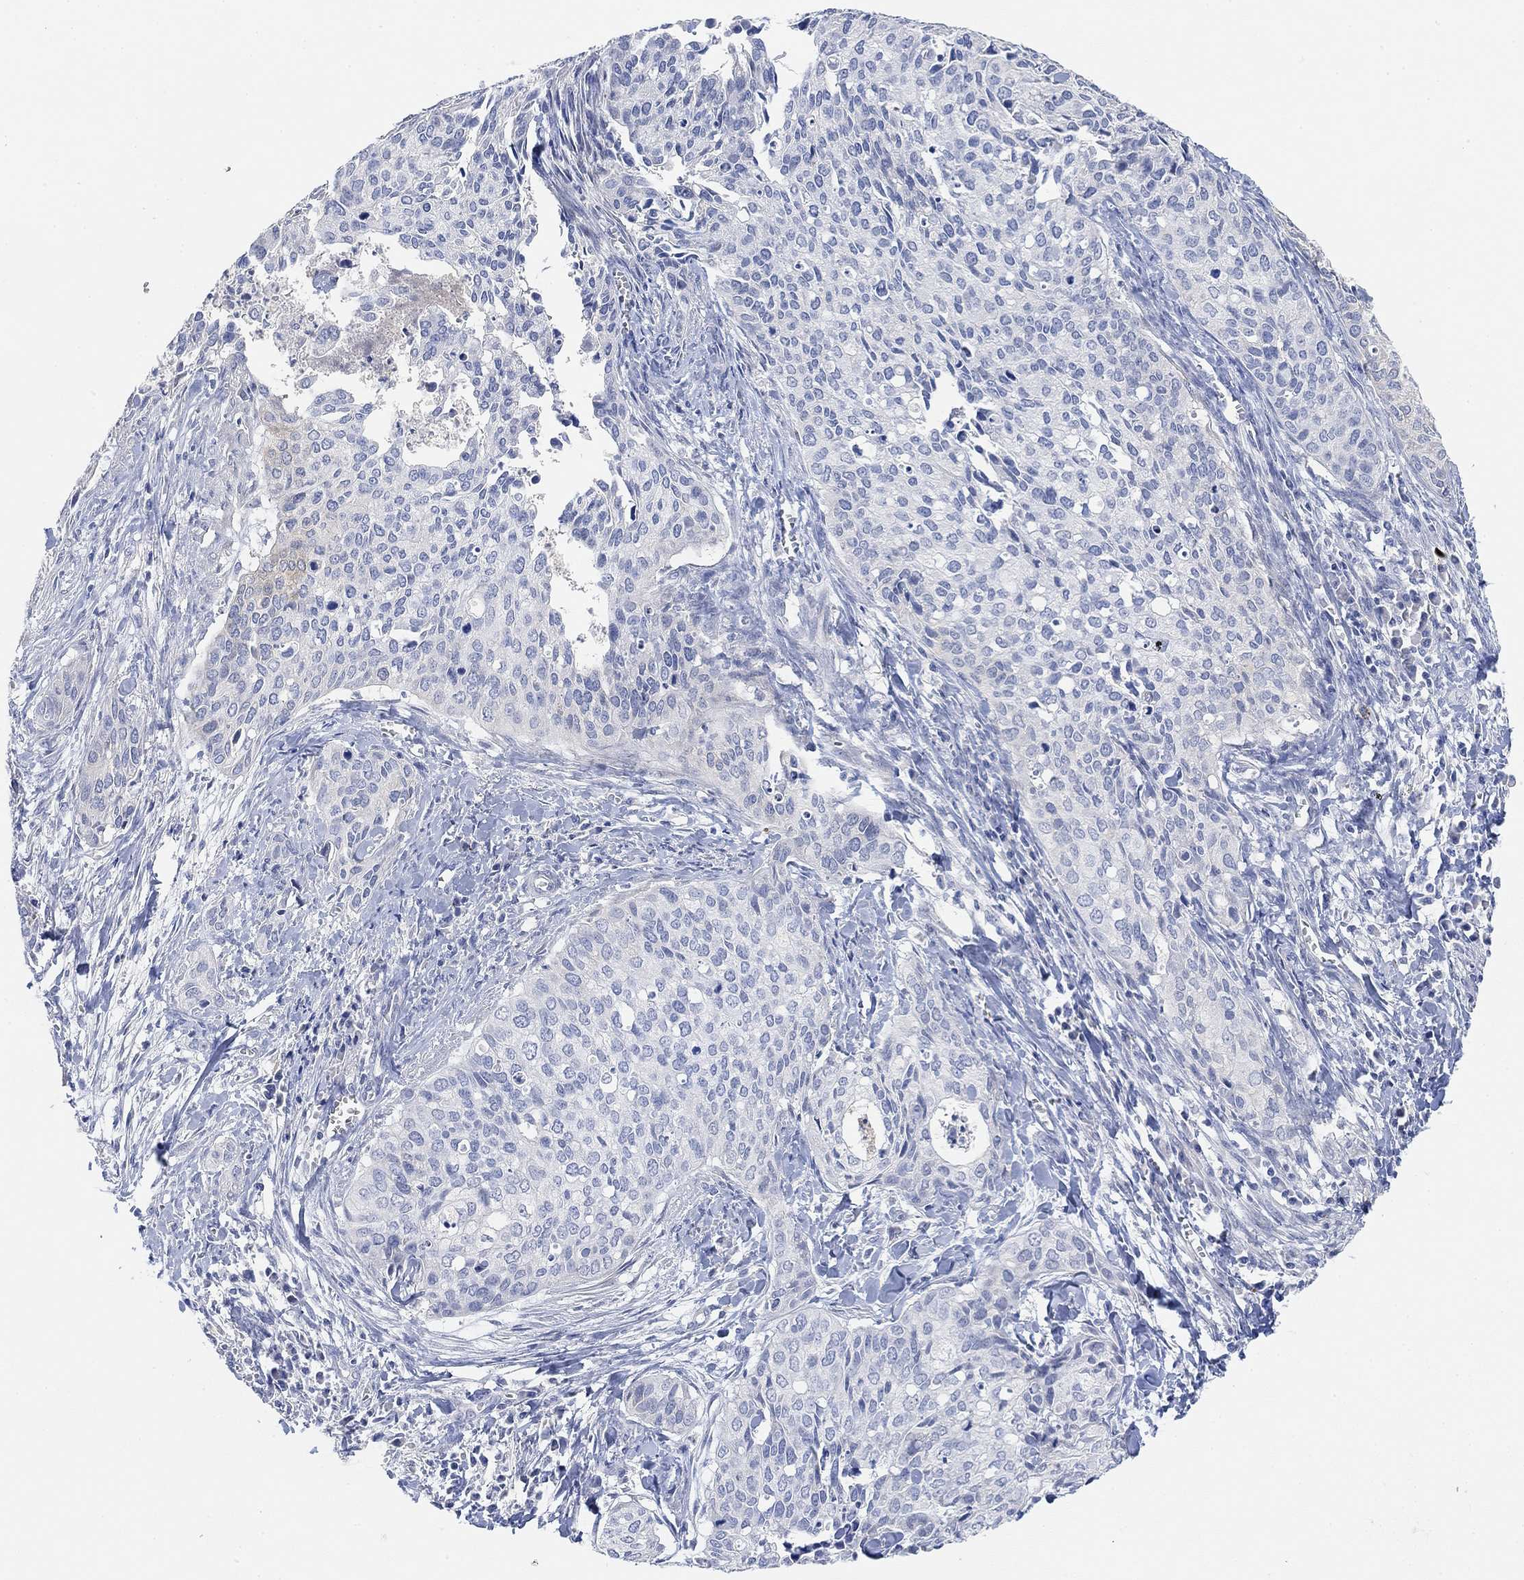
{"staining": {"intensity": "weak", "quantity": "<25%", "location": "cytoplasmic/membranous"}, "tissue": "cervical cancer", "cell_type": "Tumor cells", "image_type": "cancer", "snomed": [{"axis": "morphology", "description": "Squamous cell carcinoma, NOS"}, {"axis": "topography", "description": "Cervix"}], "caption": "This is an immunohistochemistry (IHC) histopathology image of human squamous cell carcinoma (cervical). There is no positivity in tumor cells.", "gene": "VAT1L", "patient": {"sex": "female", "age": 29}}